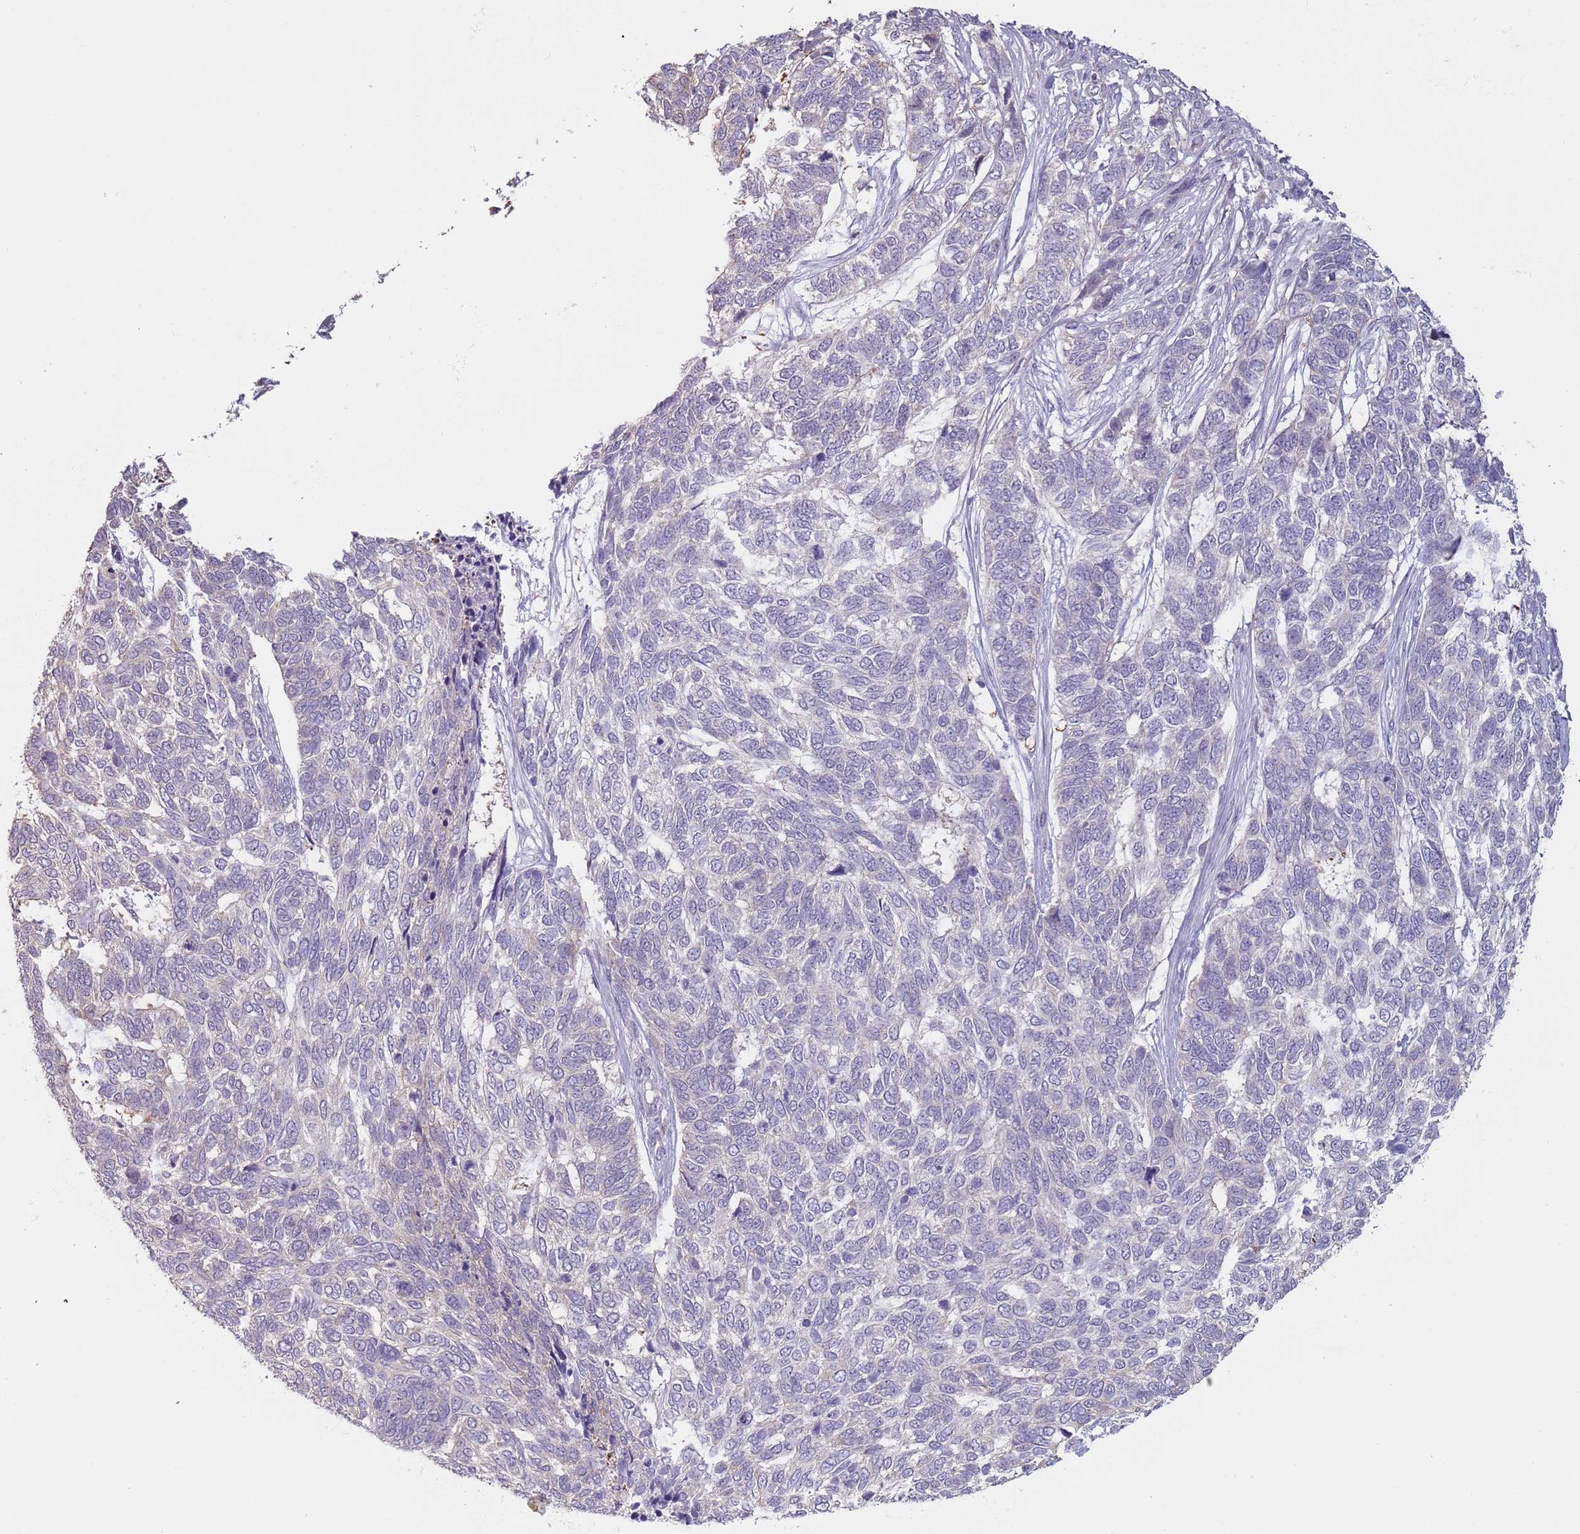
{"staining": {"intensity": "negative", "quantity": "none", "location": "none"}, "tissue": "skin cancer", "cell_type": "Tumor cells", "image_type": "cancer", "snomed": [{"axis": "morphology", "description": "Basal cell carcinoma"}, {"axis": "topography", "description": "Skin"}], "caption": "This is a image of immunohistochemistry staining of skin cancer, which shows no staining in tumor cells.", "gene": "LDHD", "patient": {"sex": "female", "age": 65}}